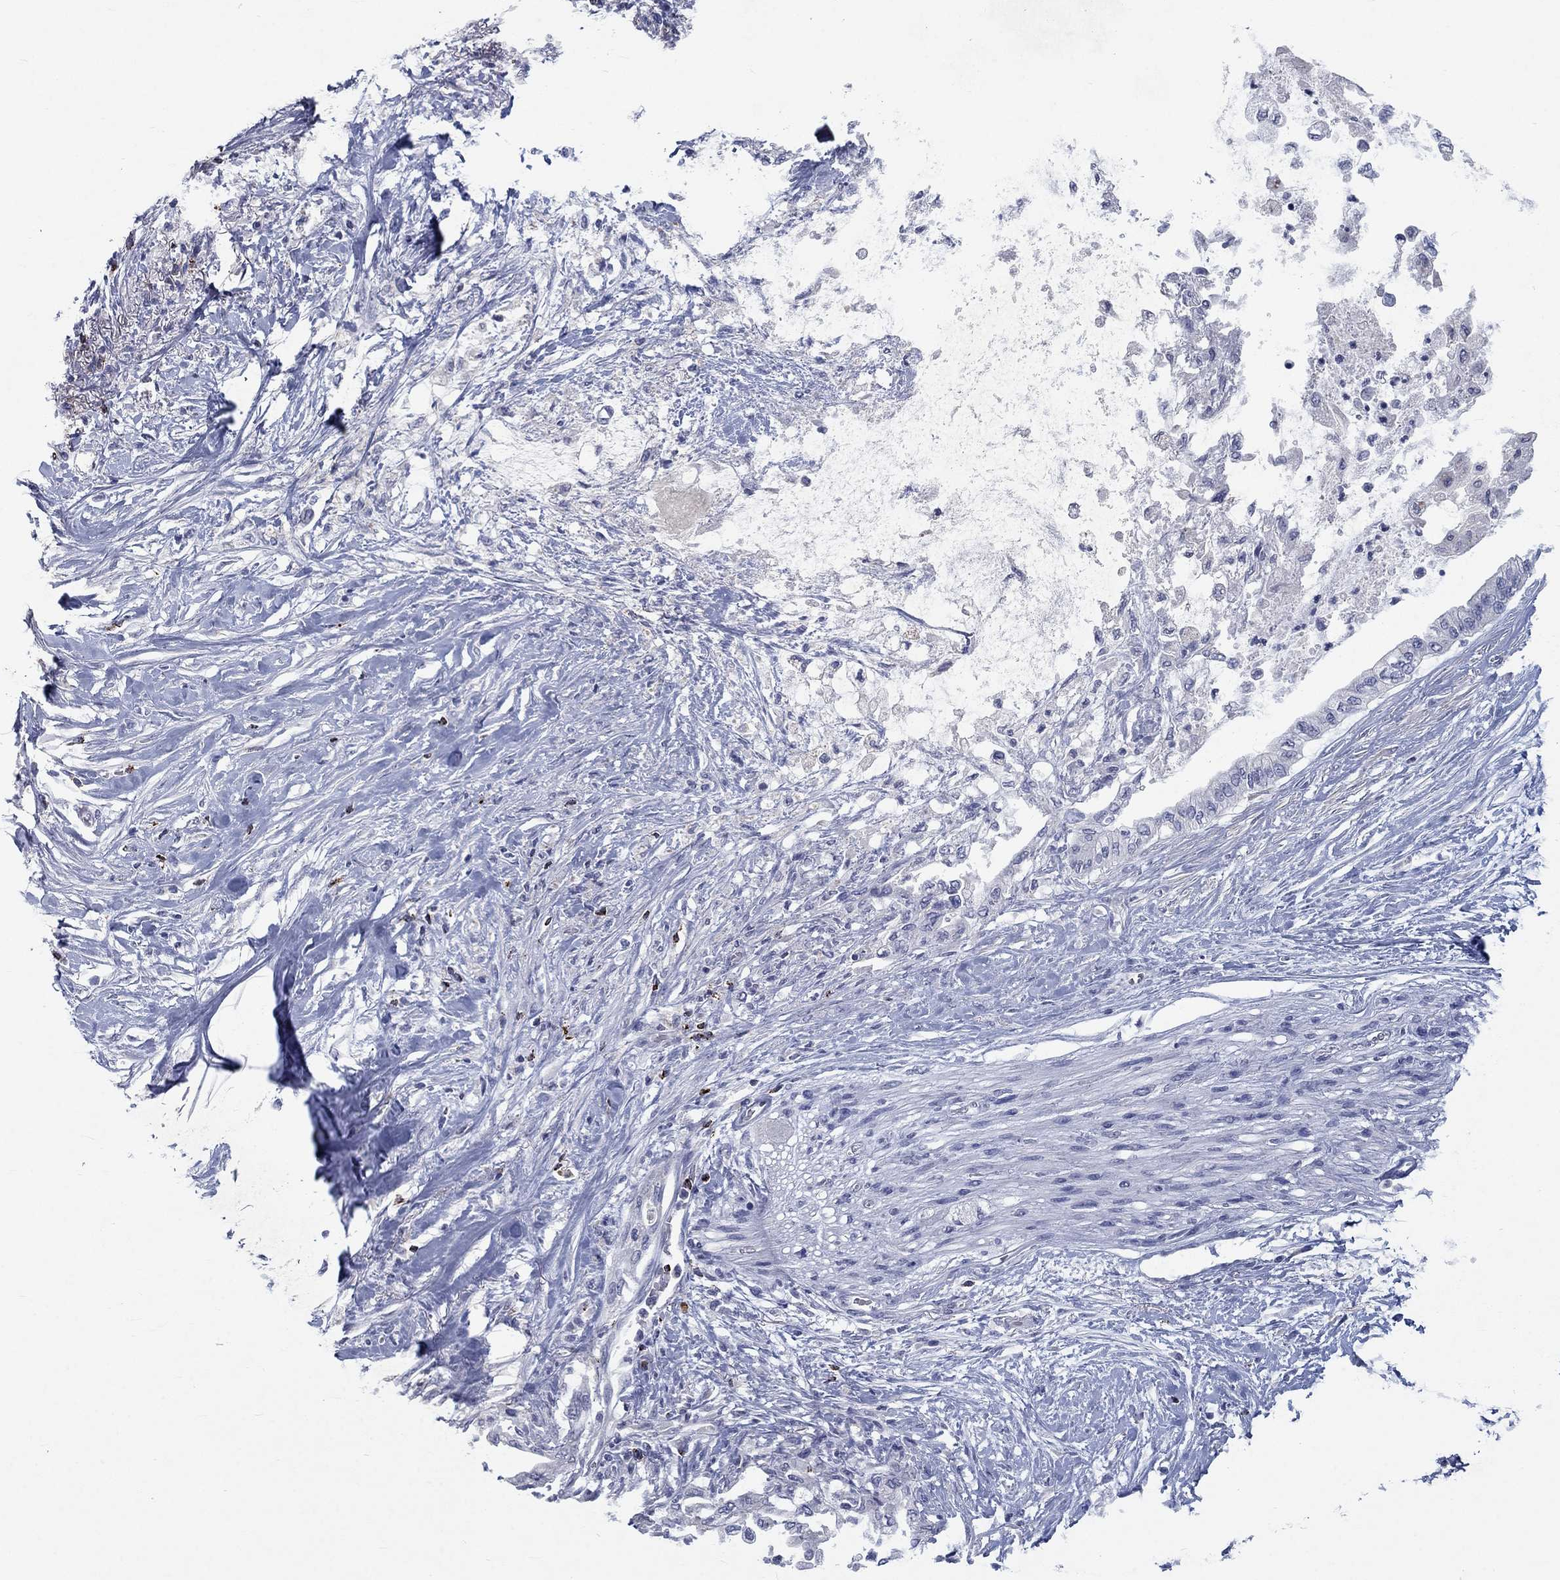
{"staining": {"intensity": "negative", "quantity": "none", "location": "none"}, "tissue": "pancreatic cancer", "cell_type": "Tumor cells", "image_type": "cancer", "snomed": [{"axis": "morphology", "description": "Normal tissue, NOS"}, {"axis": "morphology", "description": "Adenocarcinoma, NOS"}, {"axis": "topography", "description": "Pancreas"}, {"axis": "topography", "description": "Duodenum"}], "caption": "Immunohistochemistry (IHC) photomicrograph of human pancreatic adenocarcinoma stained for a protein (brown), which exhibits no staining in tumor cells.", "gene": "GZMA", "patient": {"sex": "female", "age": 60}}